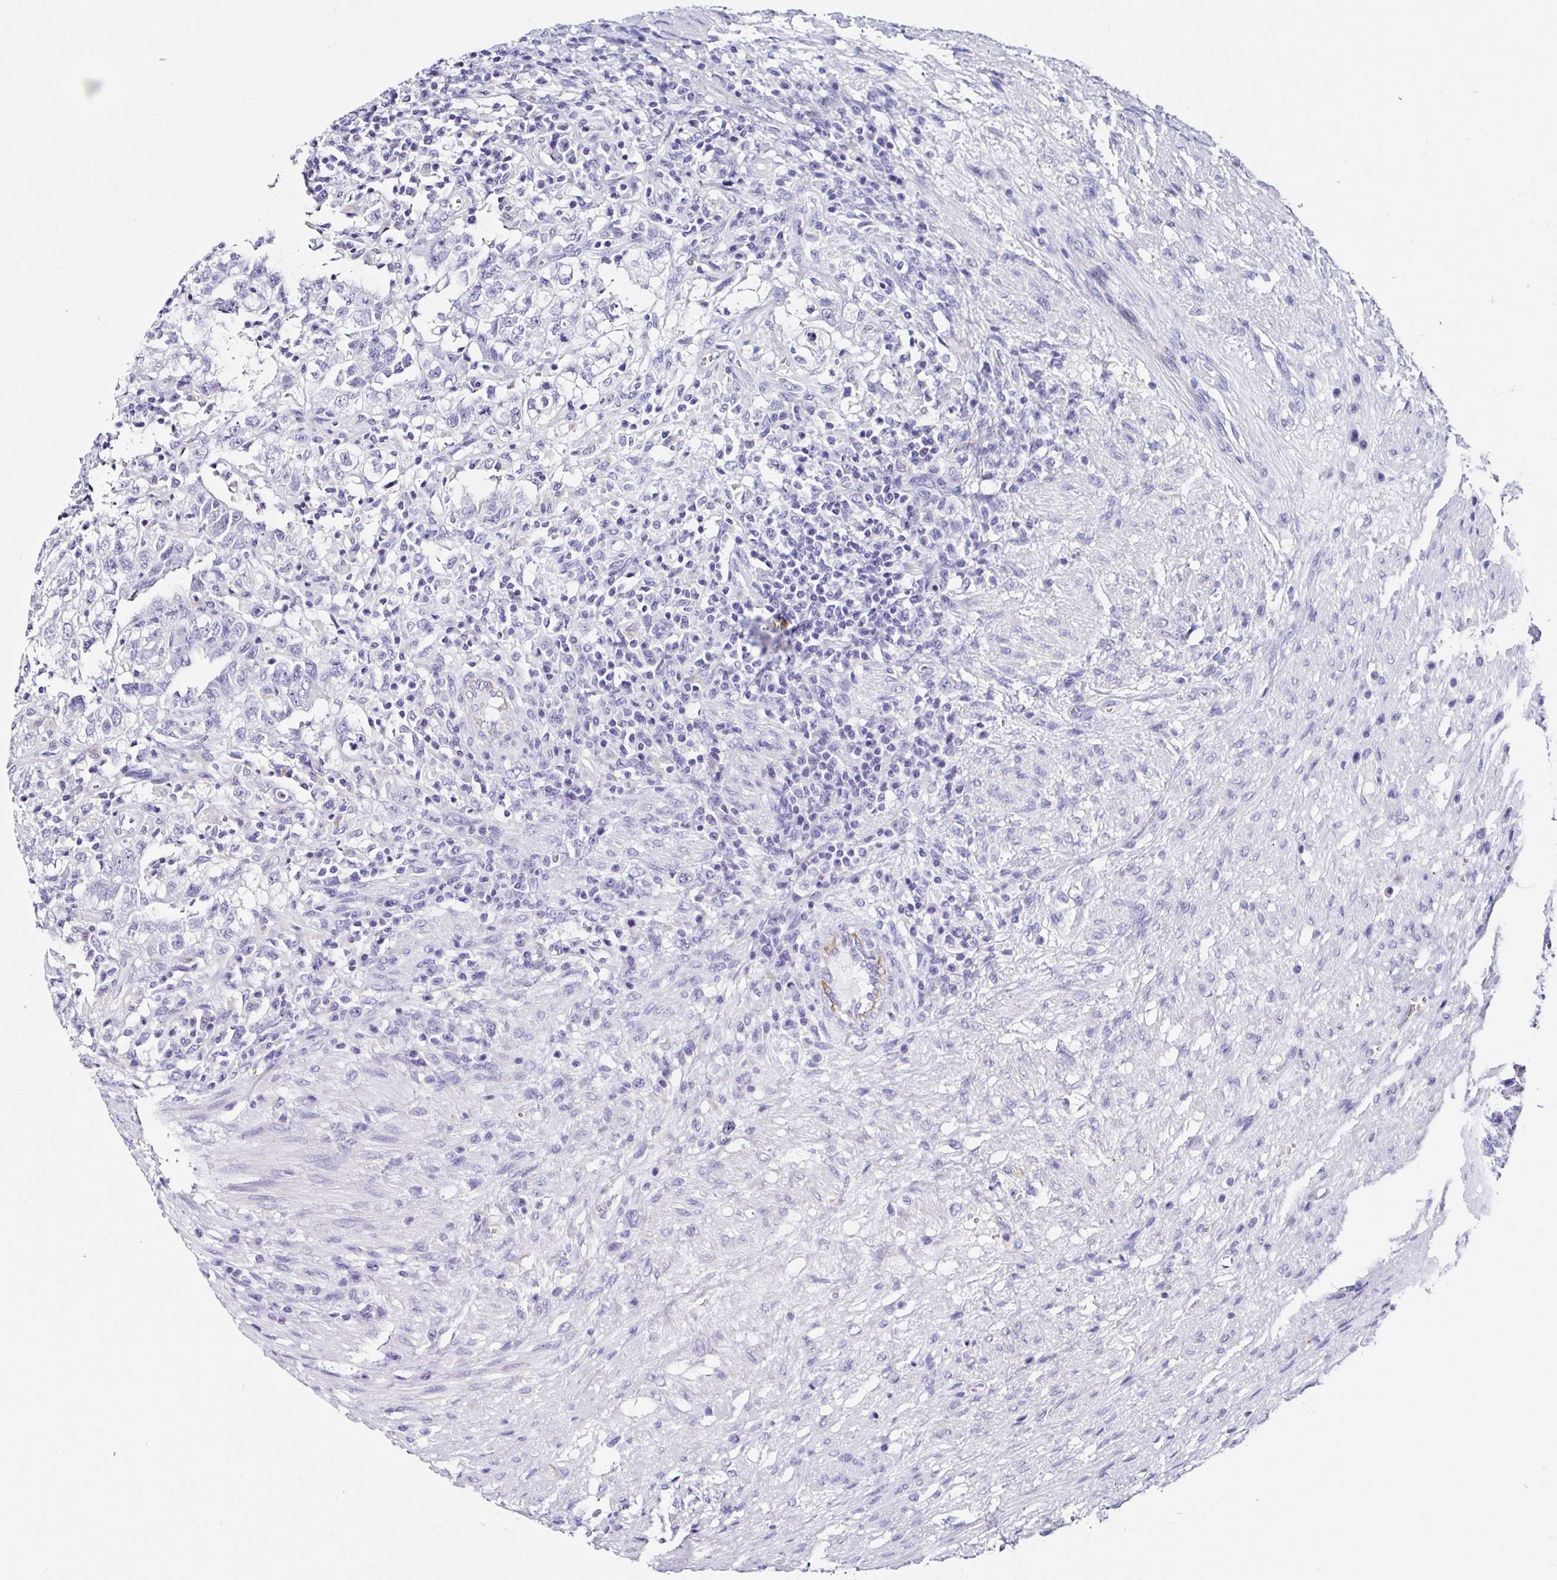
{"staining": {"intensity": "negative", "quantity": "none", "location": "none"}, "tissue": "testis cancer", "cell_type": "Tumor cells", "image_type": "cancer", "snomed": [{"axis": "morphology", "description": "Carcinoma, Embryonal, NOS"}, {"axis": "topography", "description": "Testis"}], "caption": "An image of human testis embryonal carcinoma is negative for staining in tumor cells. Nuclei are stained in blue.", "gene": "TMPRSS11E", "patient": {"sex": "male", "age": 26}}